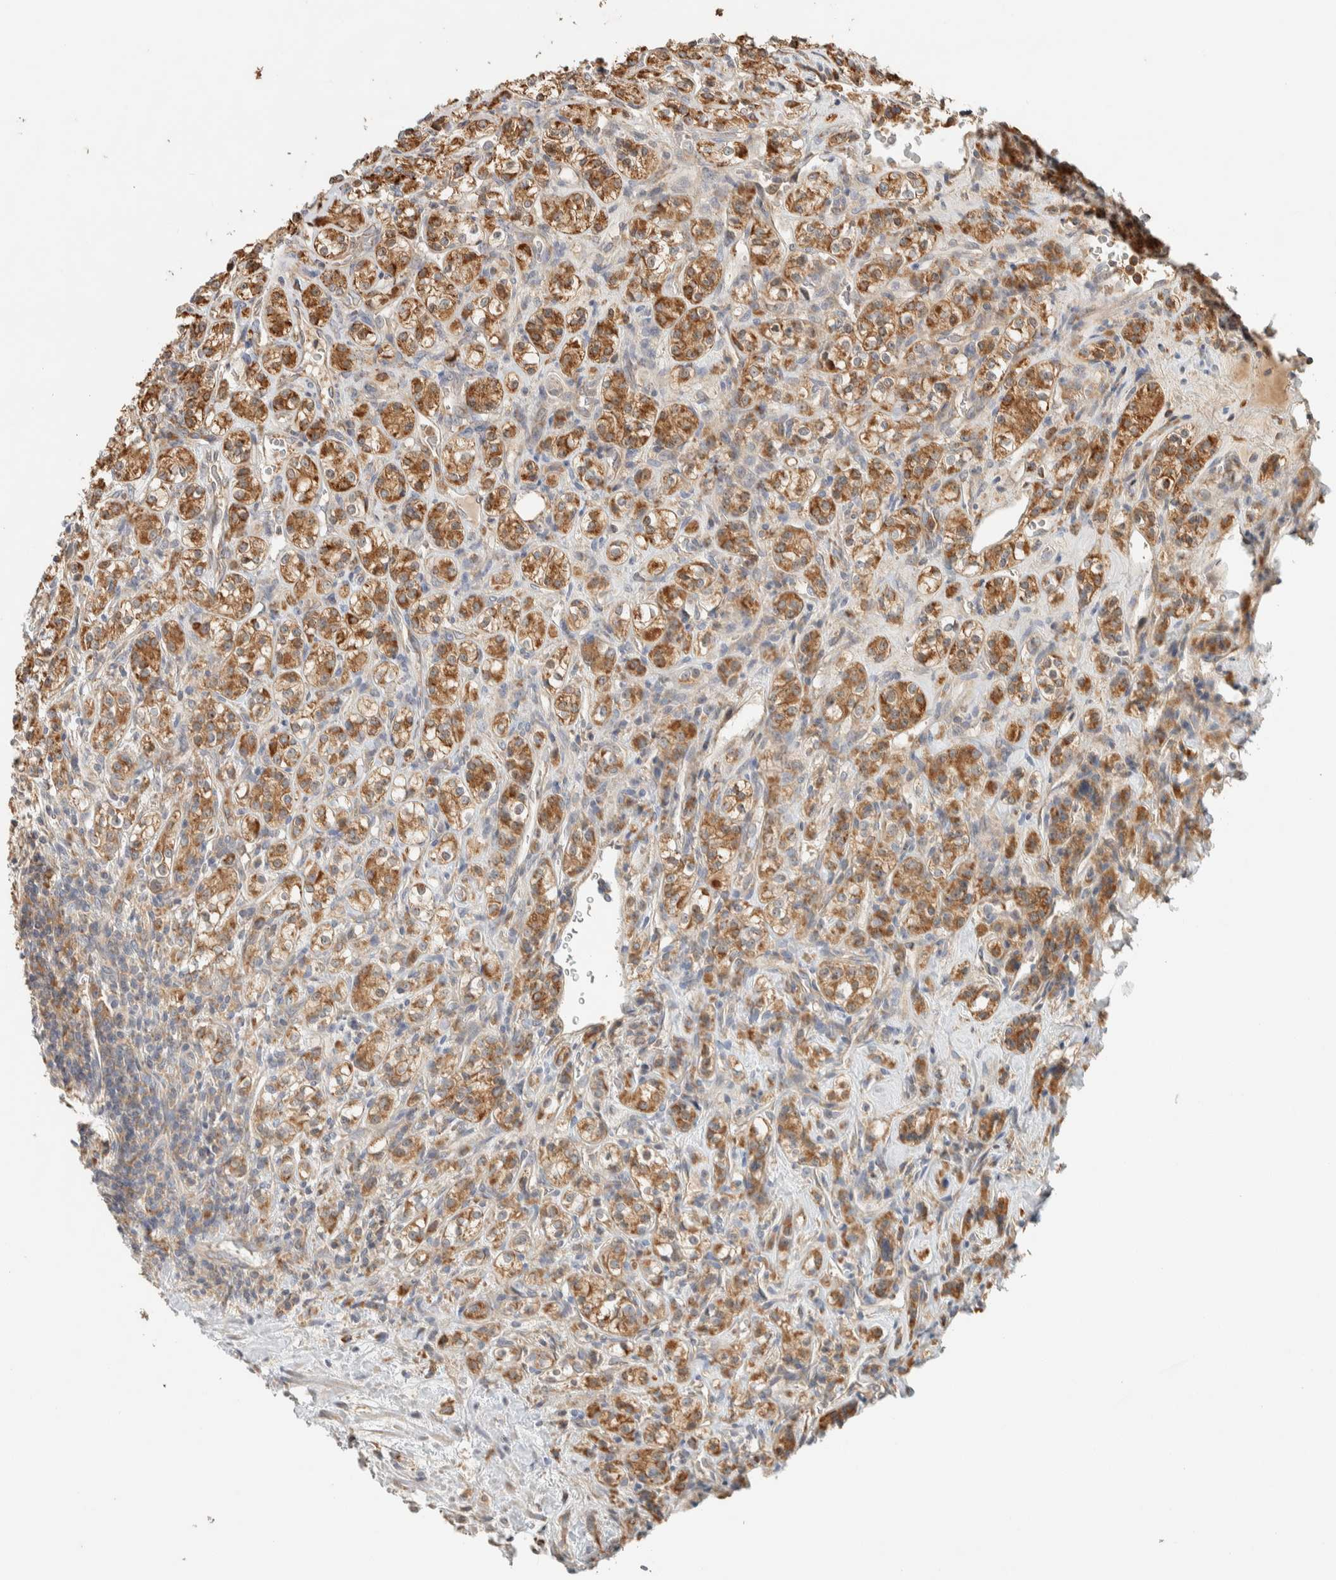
{"staining": {"intensity": "moderate", "quantity": ">75%", "location": "cytoplasmic/membranous"}, "tissue": "renal cancer", "cell_type": "Tumor cells", "image_type": "cancer", "snomed": [{"axis": "morphology", "description": "Adenocarcinoma, NOS"}, {"axis": "topography", "description": "Kidney"}], "caption": "Immunohistochemical staining of human renal adenocarcinoma shows medium levels of moderate cytoplasmic/membranous protein staining in approximately >75% of tumor cells. Nuclei are stained in blue.", "gene": "RAB11FIP1", "patient": {"sex": "male", "age": 77}}